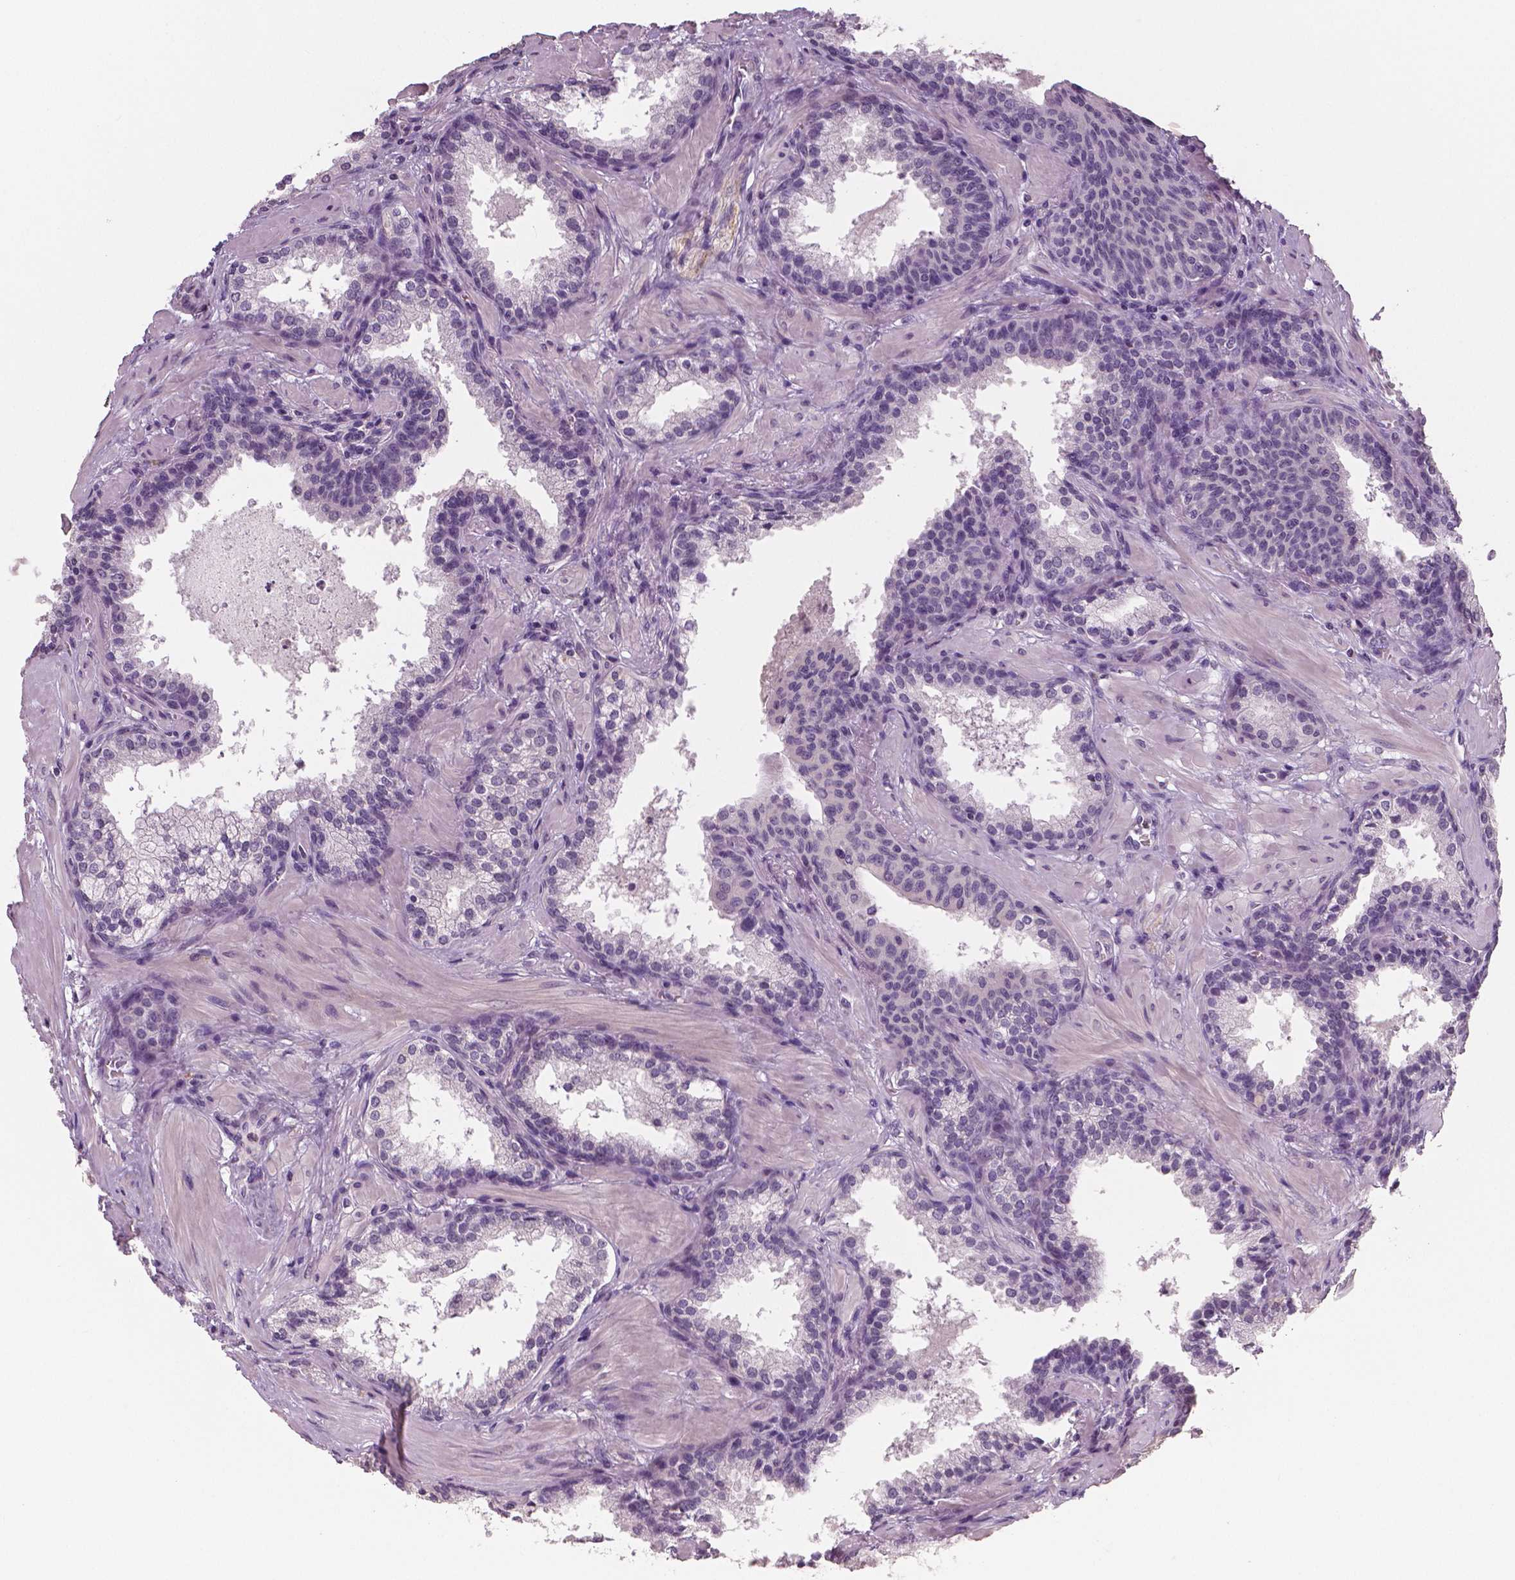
{"staining": {"intensity": "negative", "quantity": "none", "location": "none"}, "tissue": "prostate cancer", "cell_type": "Tumor cells", "image_type": "cancer", "snomed": [{"axis": "morphology", "description": "Adenocarcinoma, Low grade"}, {"axis": "topography", "description": "Prostate"}], "caption": "An immunohistochemistry image of prostate cancer (low-grade adenocarcinoma) is shown. There is no staining in tumor cells of prostate cancer (low-grade adenocarcinoma). (Stains: DAB IHC with hematoxylin counter stain, Microscopy: brightfield microscopy at high magnification).", "gene": "NECAB1", "patient": {"sex": "male", "age": 56}}